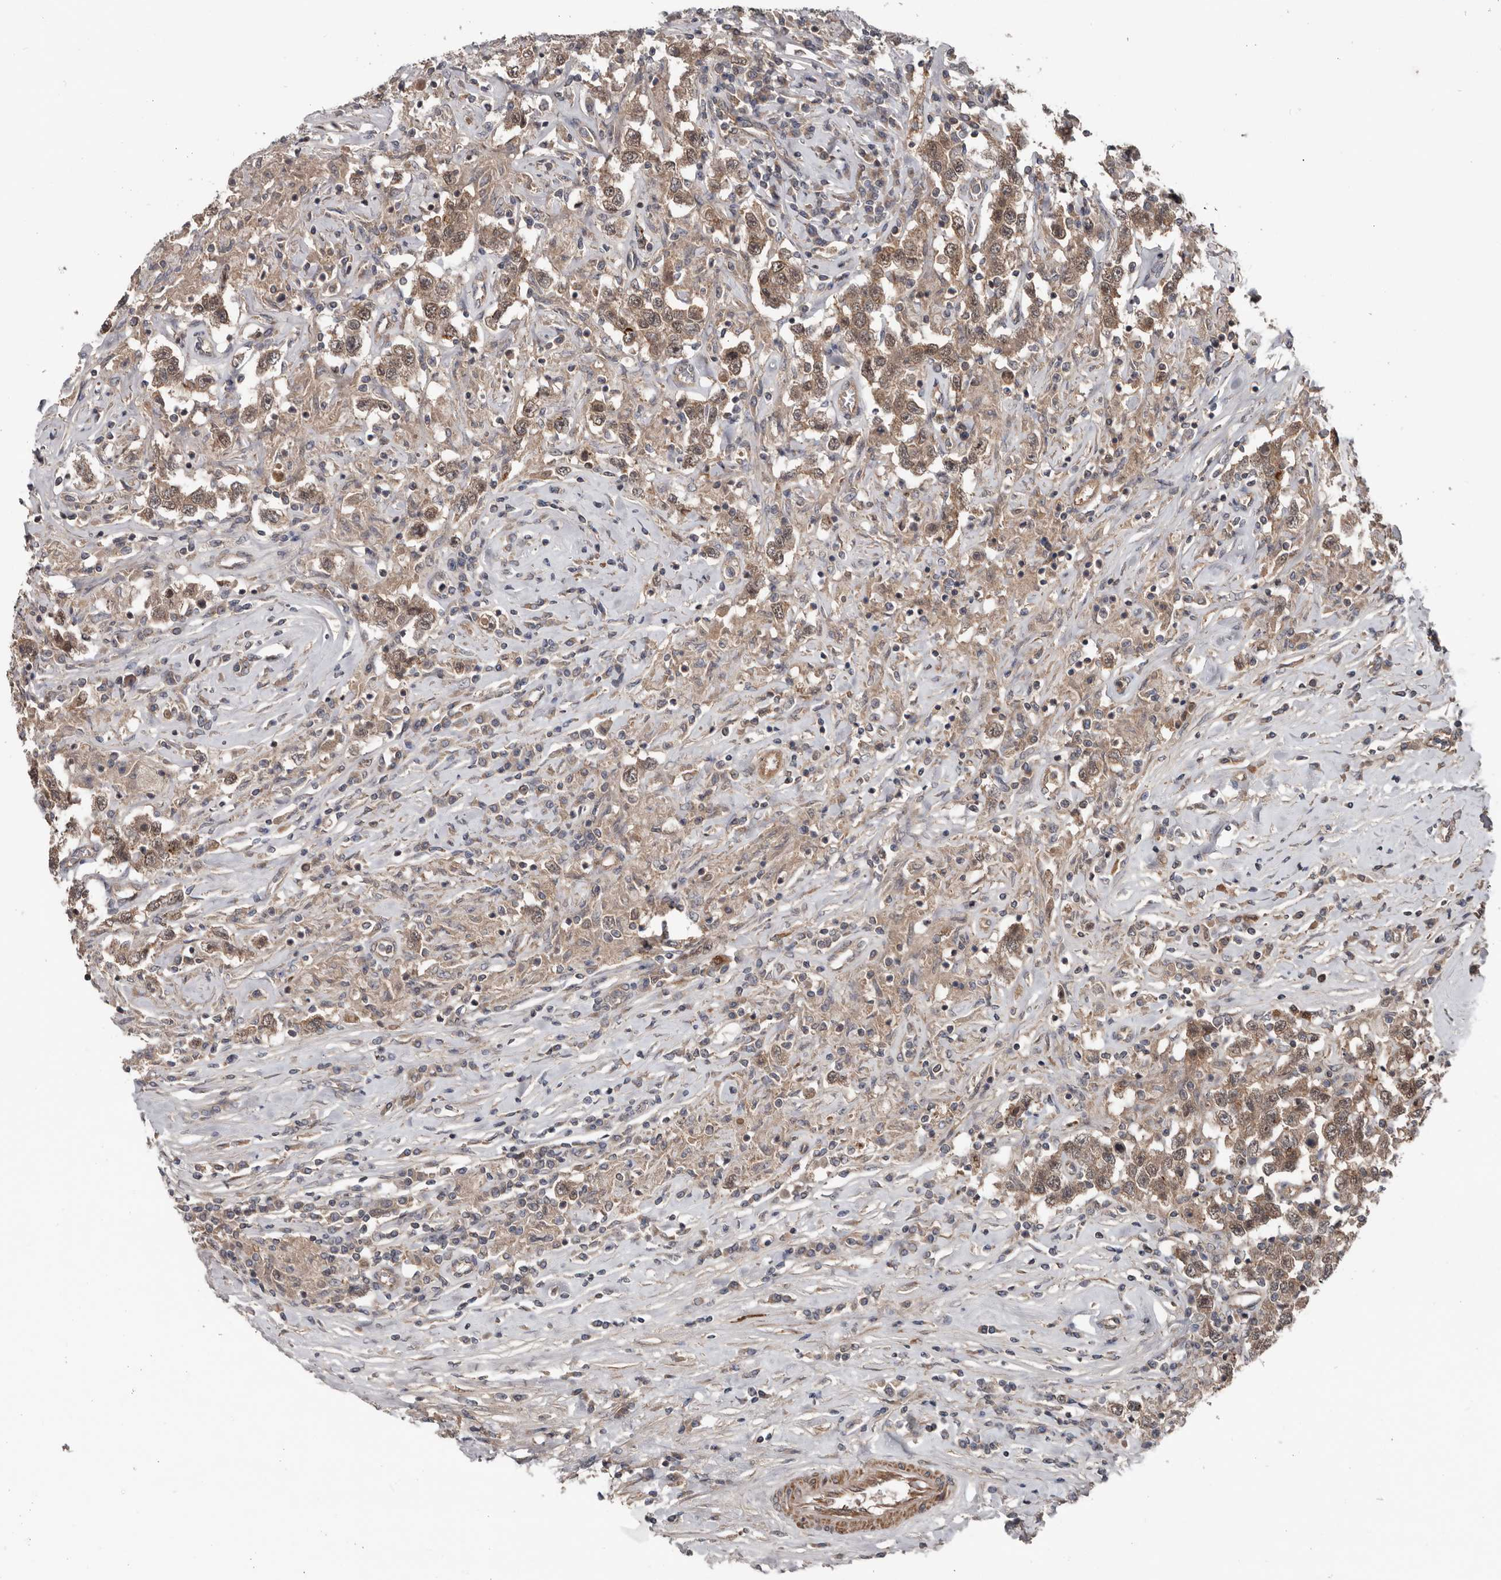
{"staining": {"intensity": "moderate", "quantity": ">75%", "location": "cytoplasmic/membranous"}, "tissue": "testis cancer", "cell_type": "Tumor cells", "image_type": "cancer", "snomed": [{"axis": "morphology", "description": "Seminoma, NOS"}, {"axis": "topography", "description": "Testis"}], "caption": "This micrograph demonstrates IHC staining of testis cancer (seminoma), with medium moderate cytoplasmic/membranous expression in approximately >75% of tumor cells.", "gene": "DNAJB4", "patient": {"sex": "male", "age": 41}}